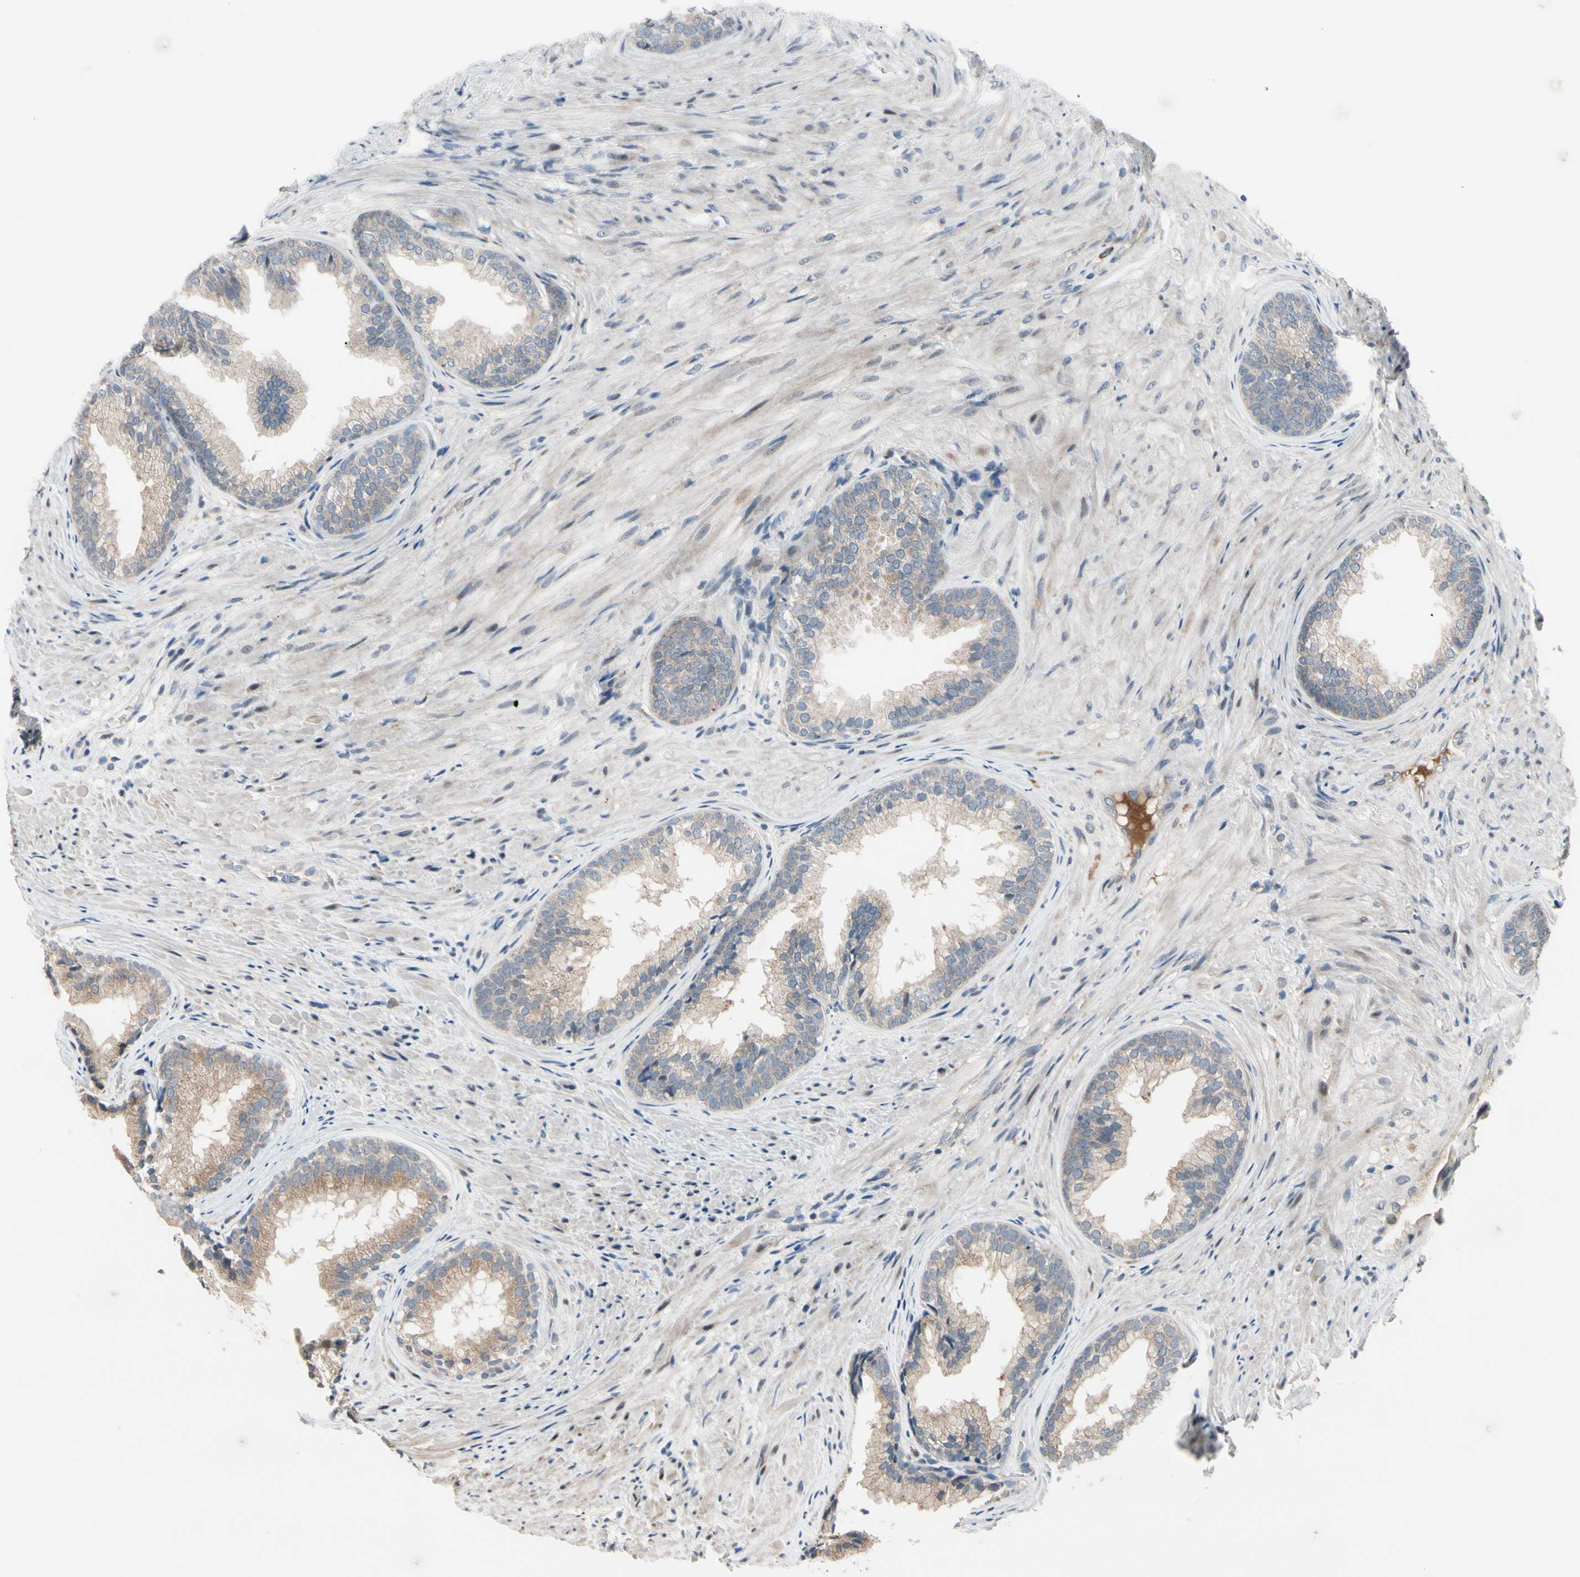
{"staining": {"intensity": "weak", "quantity": "<25%", "location": "cytoplasmic/membranous"}, "tissue": "prostate", "cell_type": "Glandular cells", "image_type": "normal", "snomed": [{"axis": "morphology", "description": "Normal tissue, NOS"}, {"axis": "topography", "description": "Prostate"}], "caption": "Immunohistochemistry (IHC) photomicrograph of normal prostate: prostate stained with DAB displays no significant protein expression in glandular cells.", "gene": "SNX29", "patient": {"sex": "male", "age": 76}}